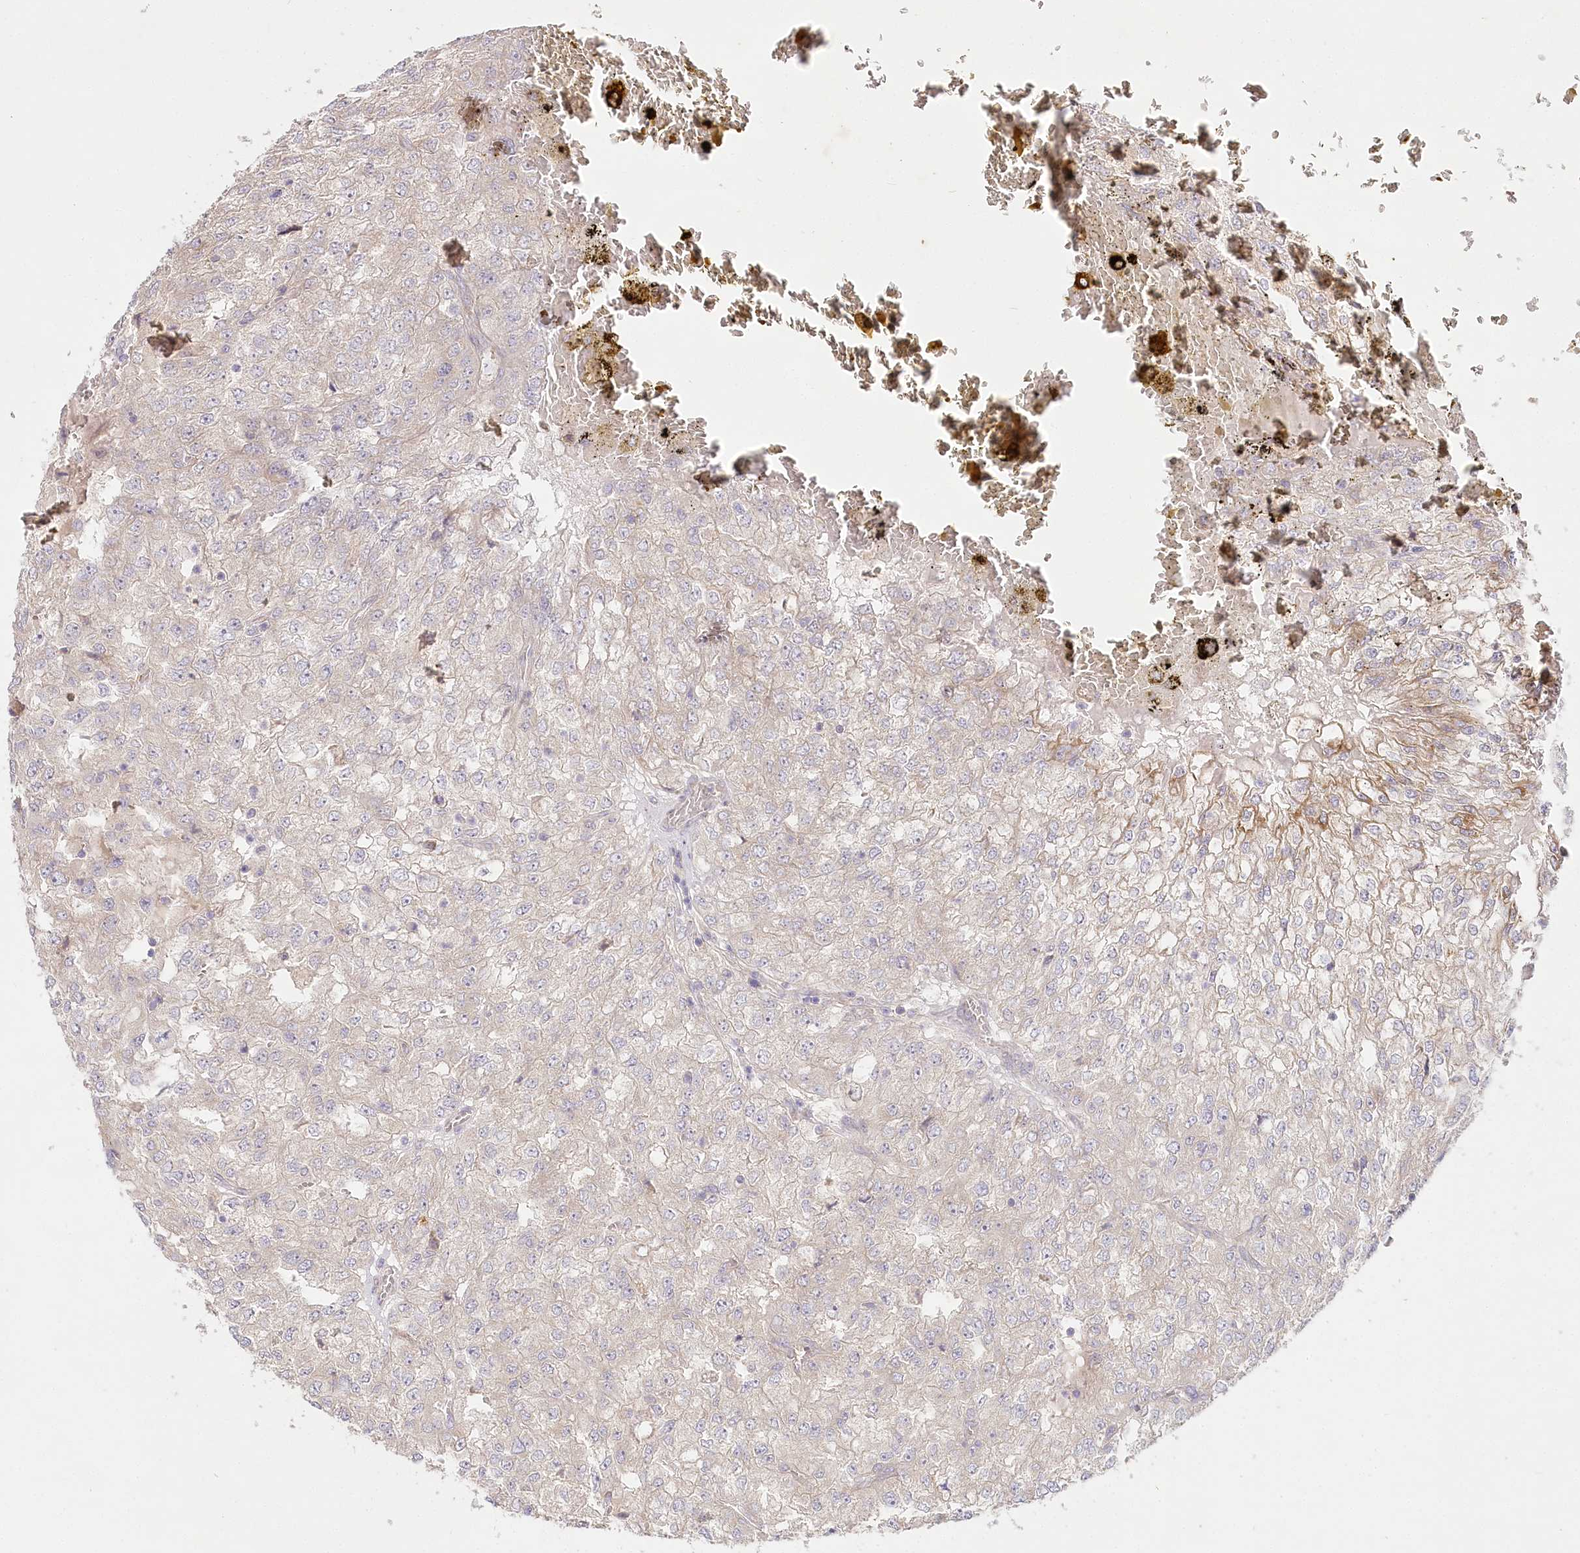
{"staining": {"intensity": "negative", "quantity": "none", "location": "none"}, "tissue": "renal cancer", "cell_type": "Tumor cells", "image_type": "cancer", "snomed": [{"axis": "morphology", "description": "Adenocarcinoma, NOS"}, {"axis": "topography", "description": "Kidney"}], "caption": "This is an IHC image of human renal cancer (adenocarcinoma). There is no staining in tumor cells.", "gene": "PYROXD1", "patient": {"sex": "female", "age": 54}}